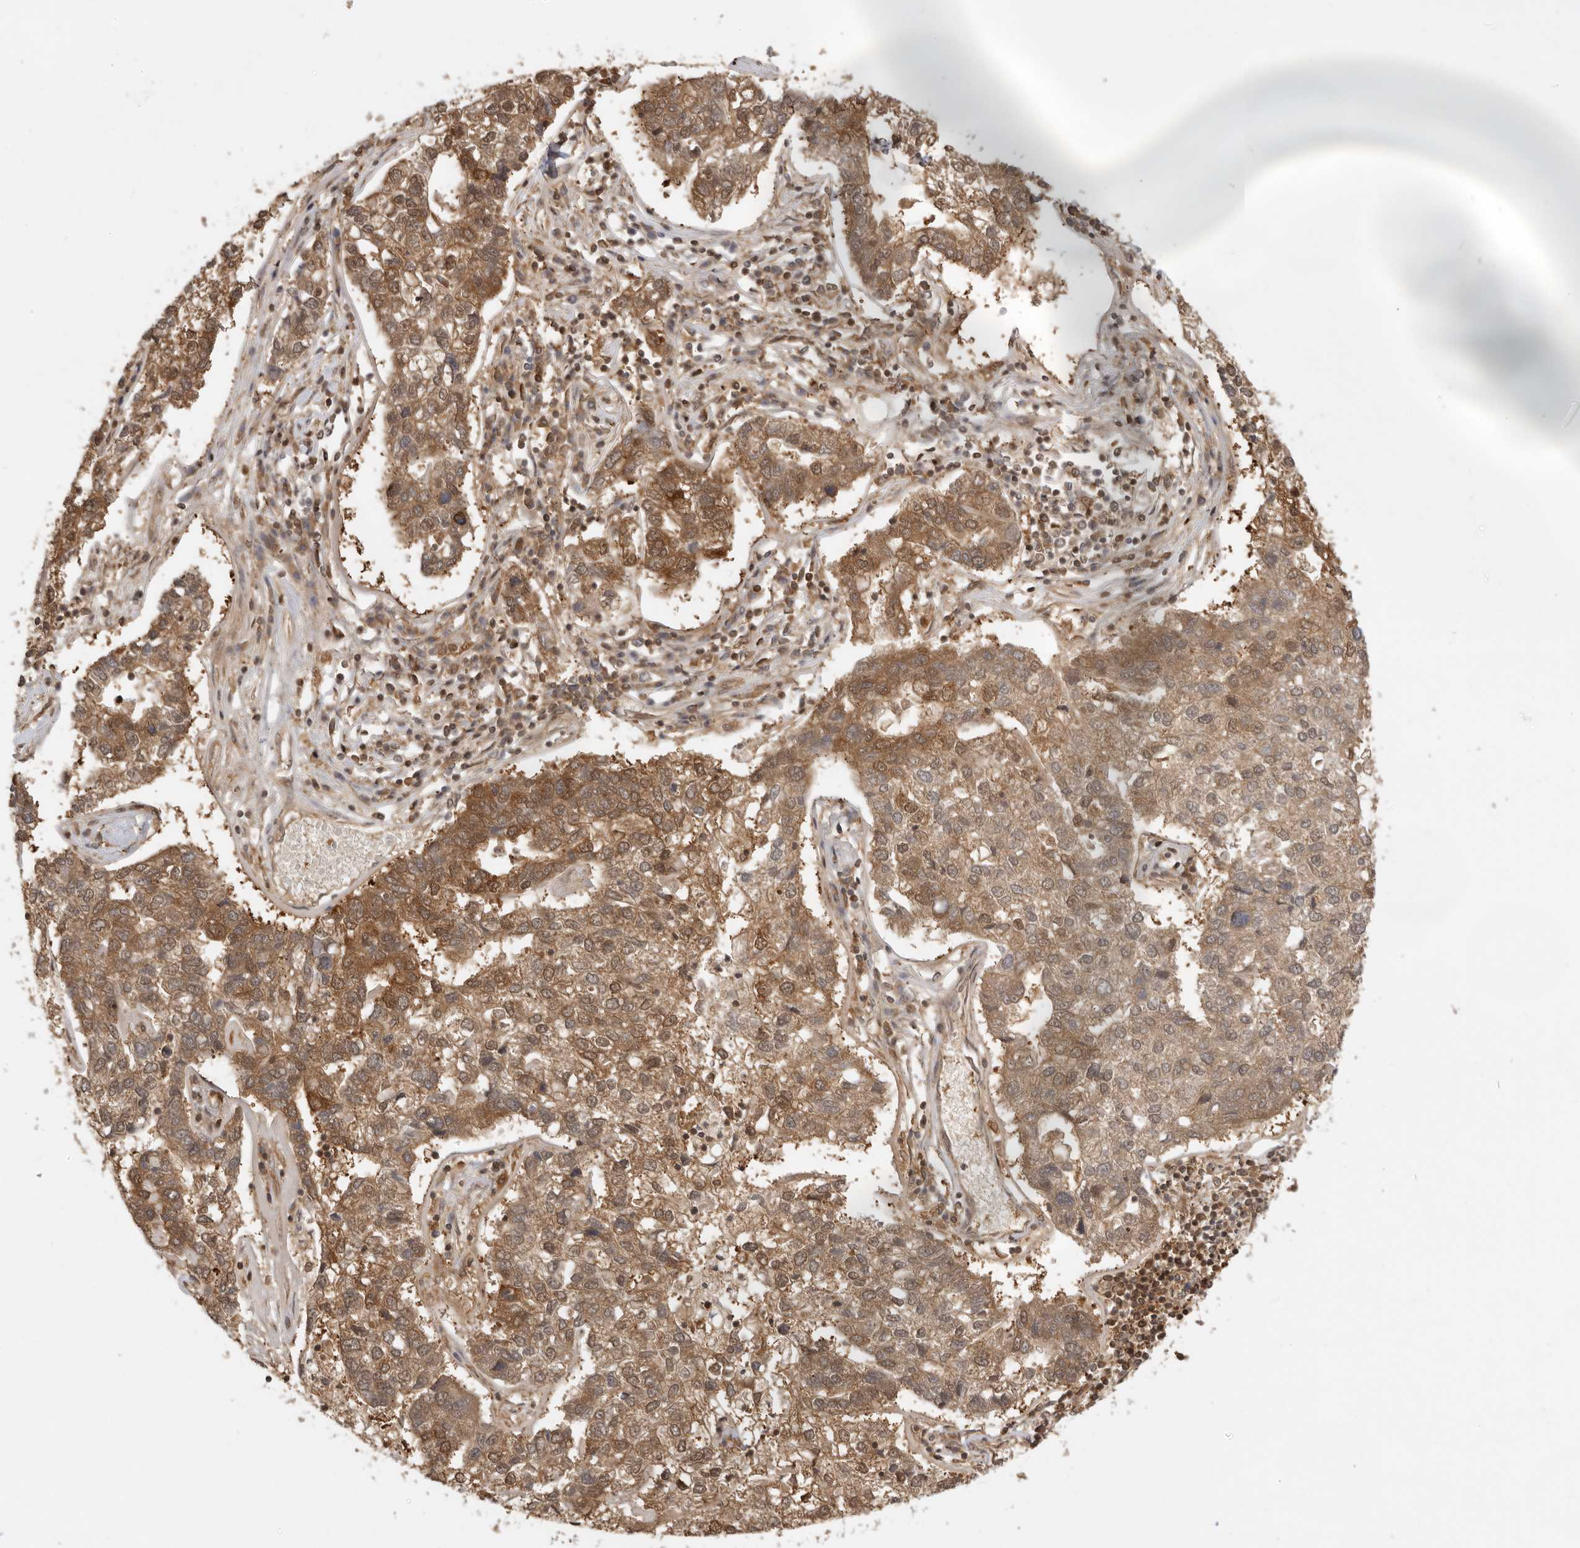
{"staining": {"intensity": "moderate", "quantity": ">75%", "location": "cytoplasmic/membranous"}, "tissue": "pancreatic cancer", "cell_type": "Tumor cells", "image_type": "cancer", "snomed": [{"axis": "morphology", "description": "Adenocarcinoma, NOS"}, {"axis": "topography", "description": "Pancreas"}], "caption": "Pancreatic adenocarcinoma stained with DAB immunohistochemistry (IHC) shows medium levels of moderate cytoplasmic/membranous staining in about >75% of tumor cells. (DAB (3,3'-diaminobenzidine) IHC, brown staining for protein, blue staining for nuclei).", "gene": "ADPRS", "patient": {"sex": "female", "age": 61}}